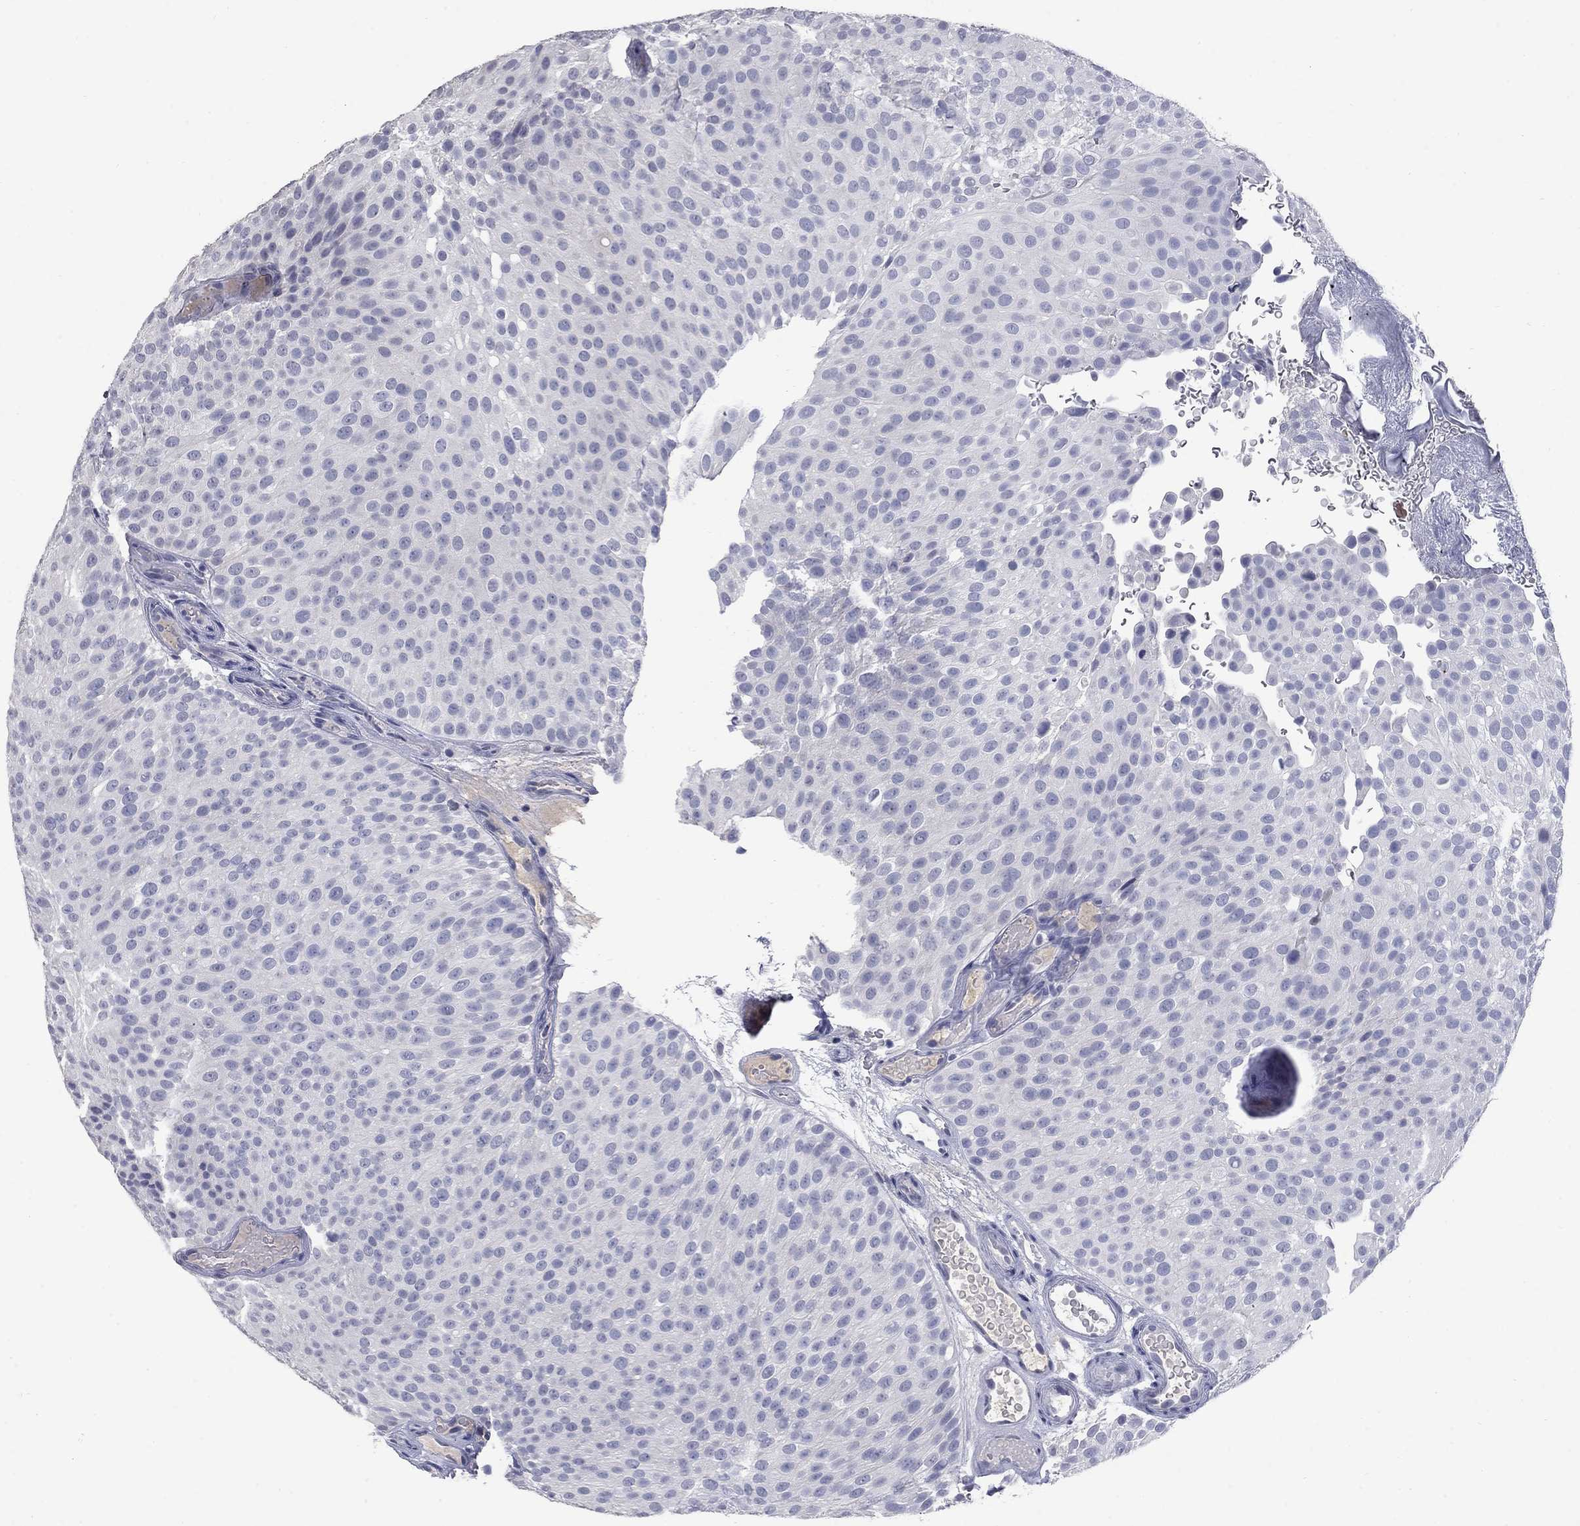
{"staining": {"intensity": "negative", "quantity": "none", "location": "none"}, "tissue": "urothelial cancer", "cell_type": "Tumor cells", "image_type": "cancer", "snomed": [{"axis": "morphology", "description": "Urothelial carcinoma, Low grade"}, {"axis": "topography", "description": "Urinary bladder"}], "caption": "A photomicrograph of human urothelial cancer is negative for staining in tumor cells.", "gene": "SLC51A", "patient": {"sex": "male", "age": 78}}